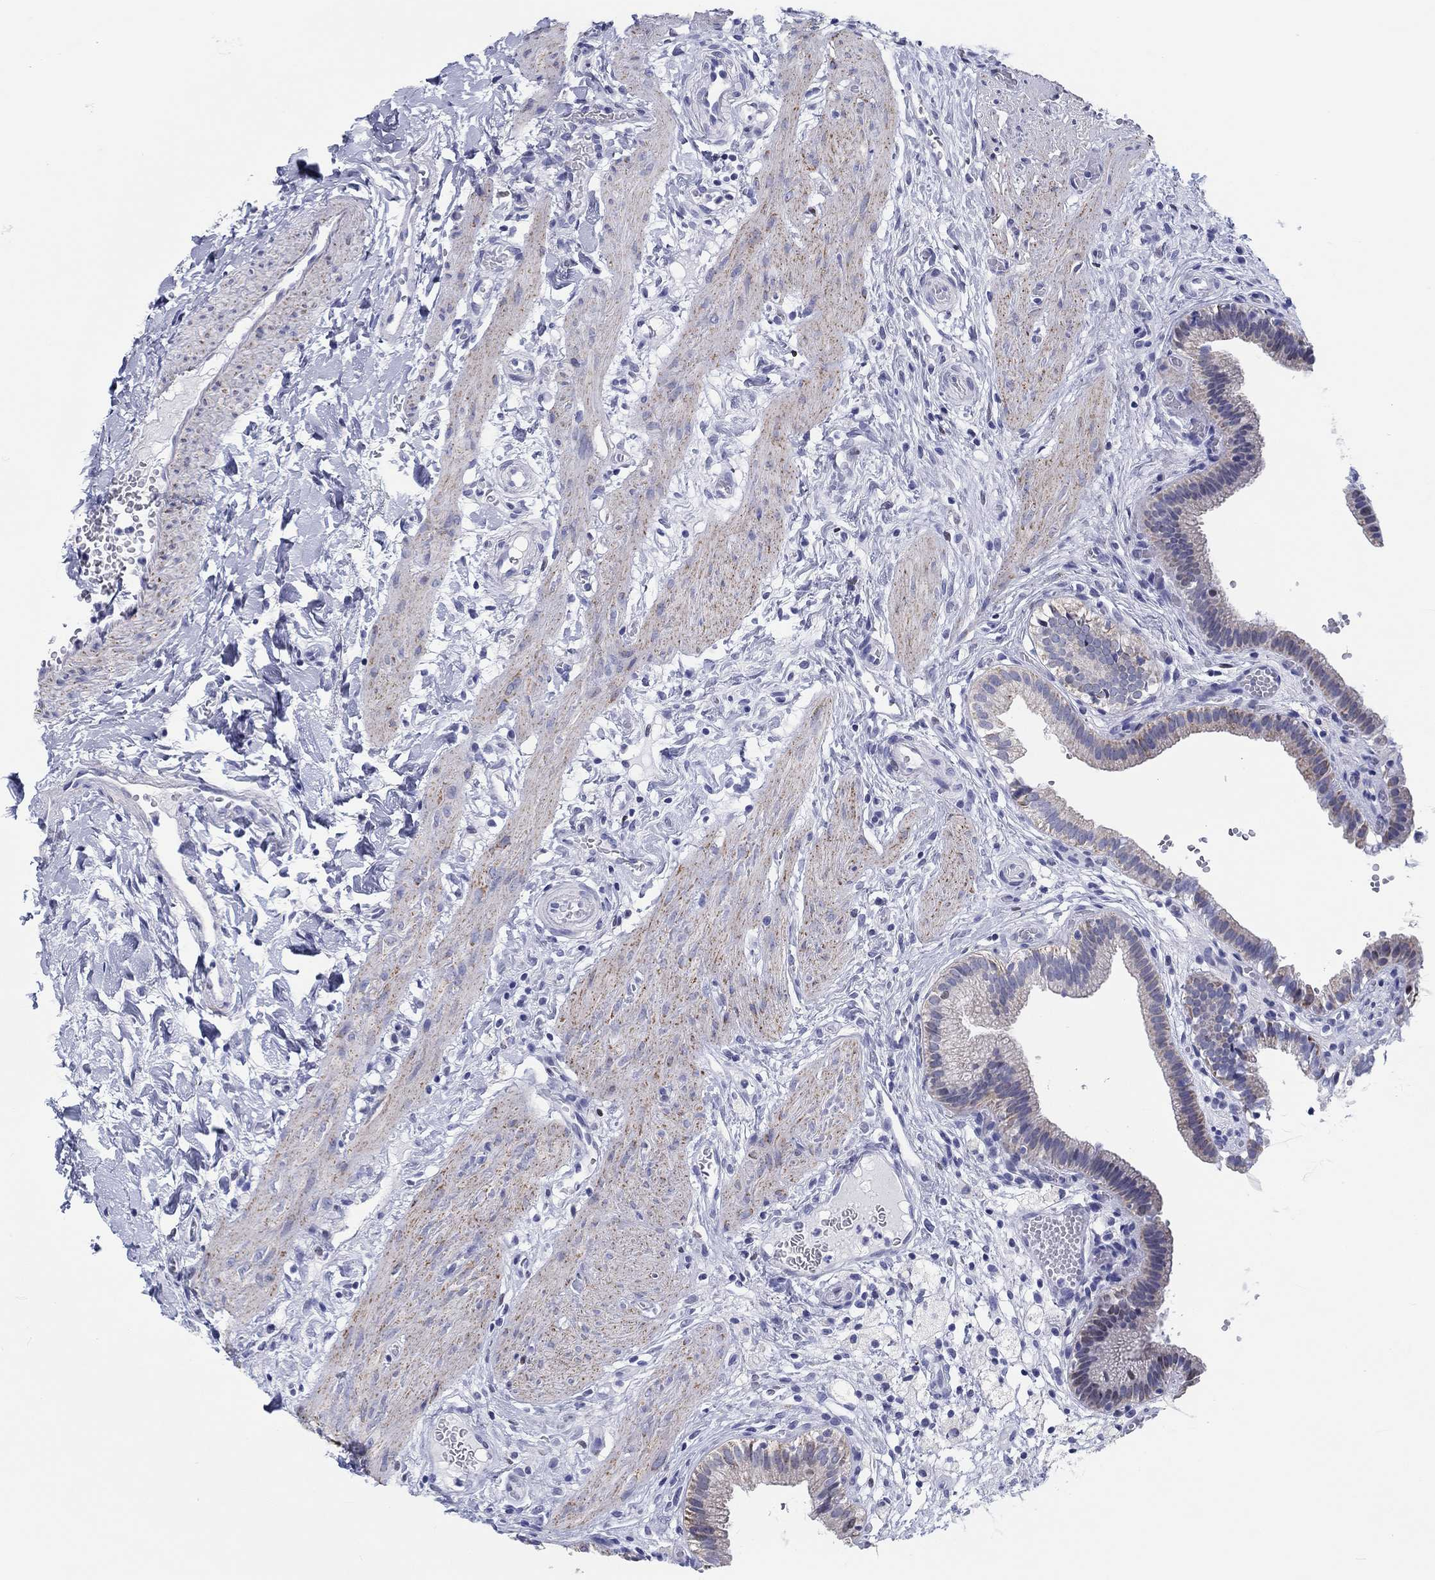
{"staining": {"intensity": "weak", "quantity": "<25%", "location": "cytoplasmic/membranous,nuclear"}, "tissue": "gallbladder", "cell_type": "Glandular cells", "image_type": "normal", "snomed": [{"axis": "morphology", "description": "Normal tissue, NOS"}, {"axis": "topography", "description": "Gallbladder"}], "caption": "Glandular cells show no significant expression in normal gallbladder.", "gene": "H1", "patient": {"sex": "female", "age": 24}}